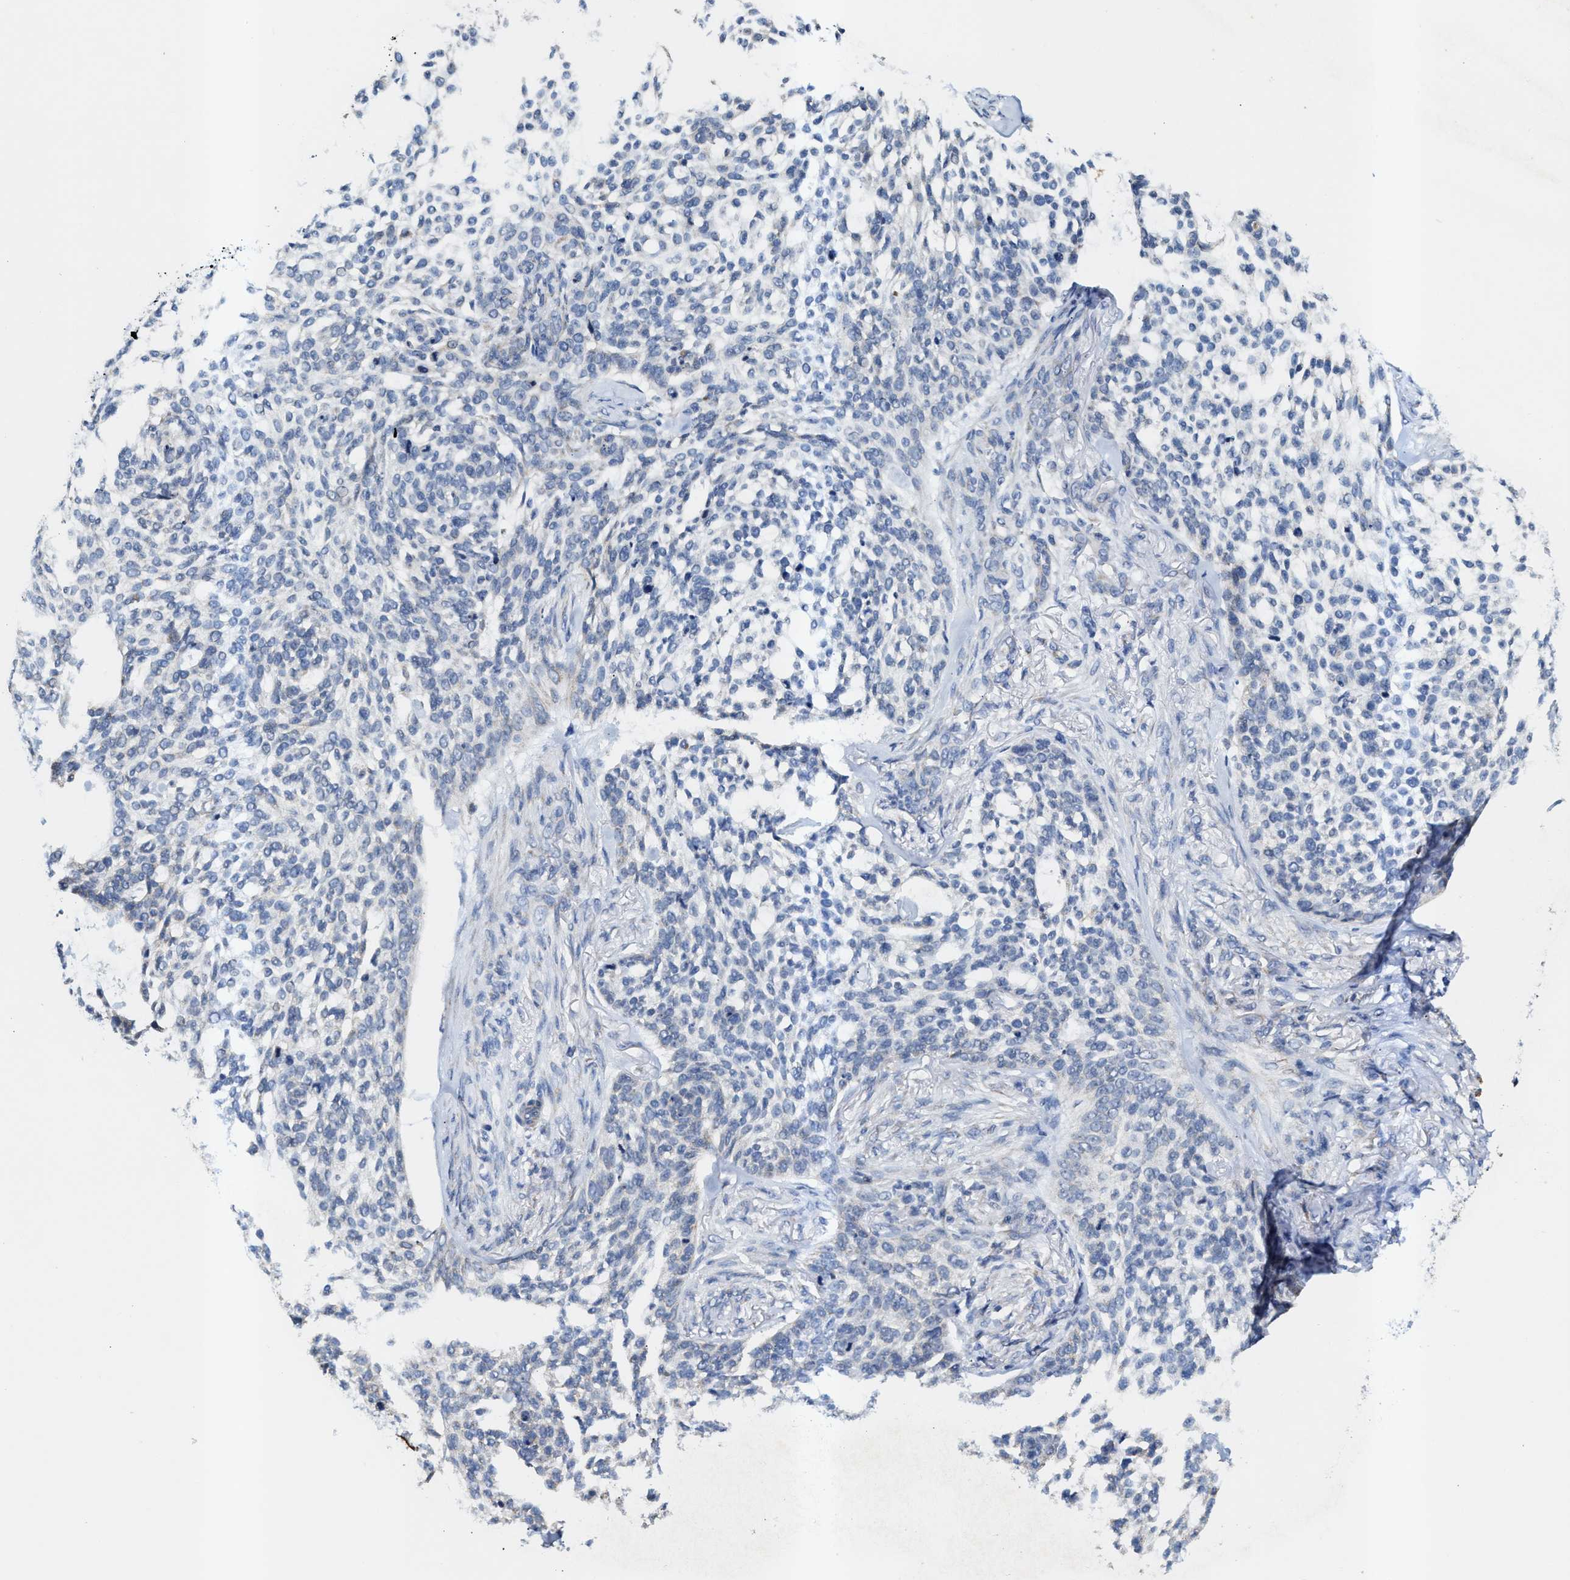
{"staining": {"intensity": "negative", "quantity": "none", "location": "none"}, "tissue": "skin cancer", "cell_type": "Tumor cells", "image_type": "cancer", "snomed": [{"axis": "morphology", "description": "Basal cell carcinoma"}, {"axis": "topography", "description": "Skin"}], "caption": "Tumor cells show no significant protein staining in skin basal cell carcinoma.", "gene": "JAG1", "patient": {"sex": "female", "age": 64}}